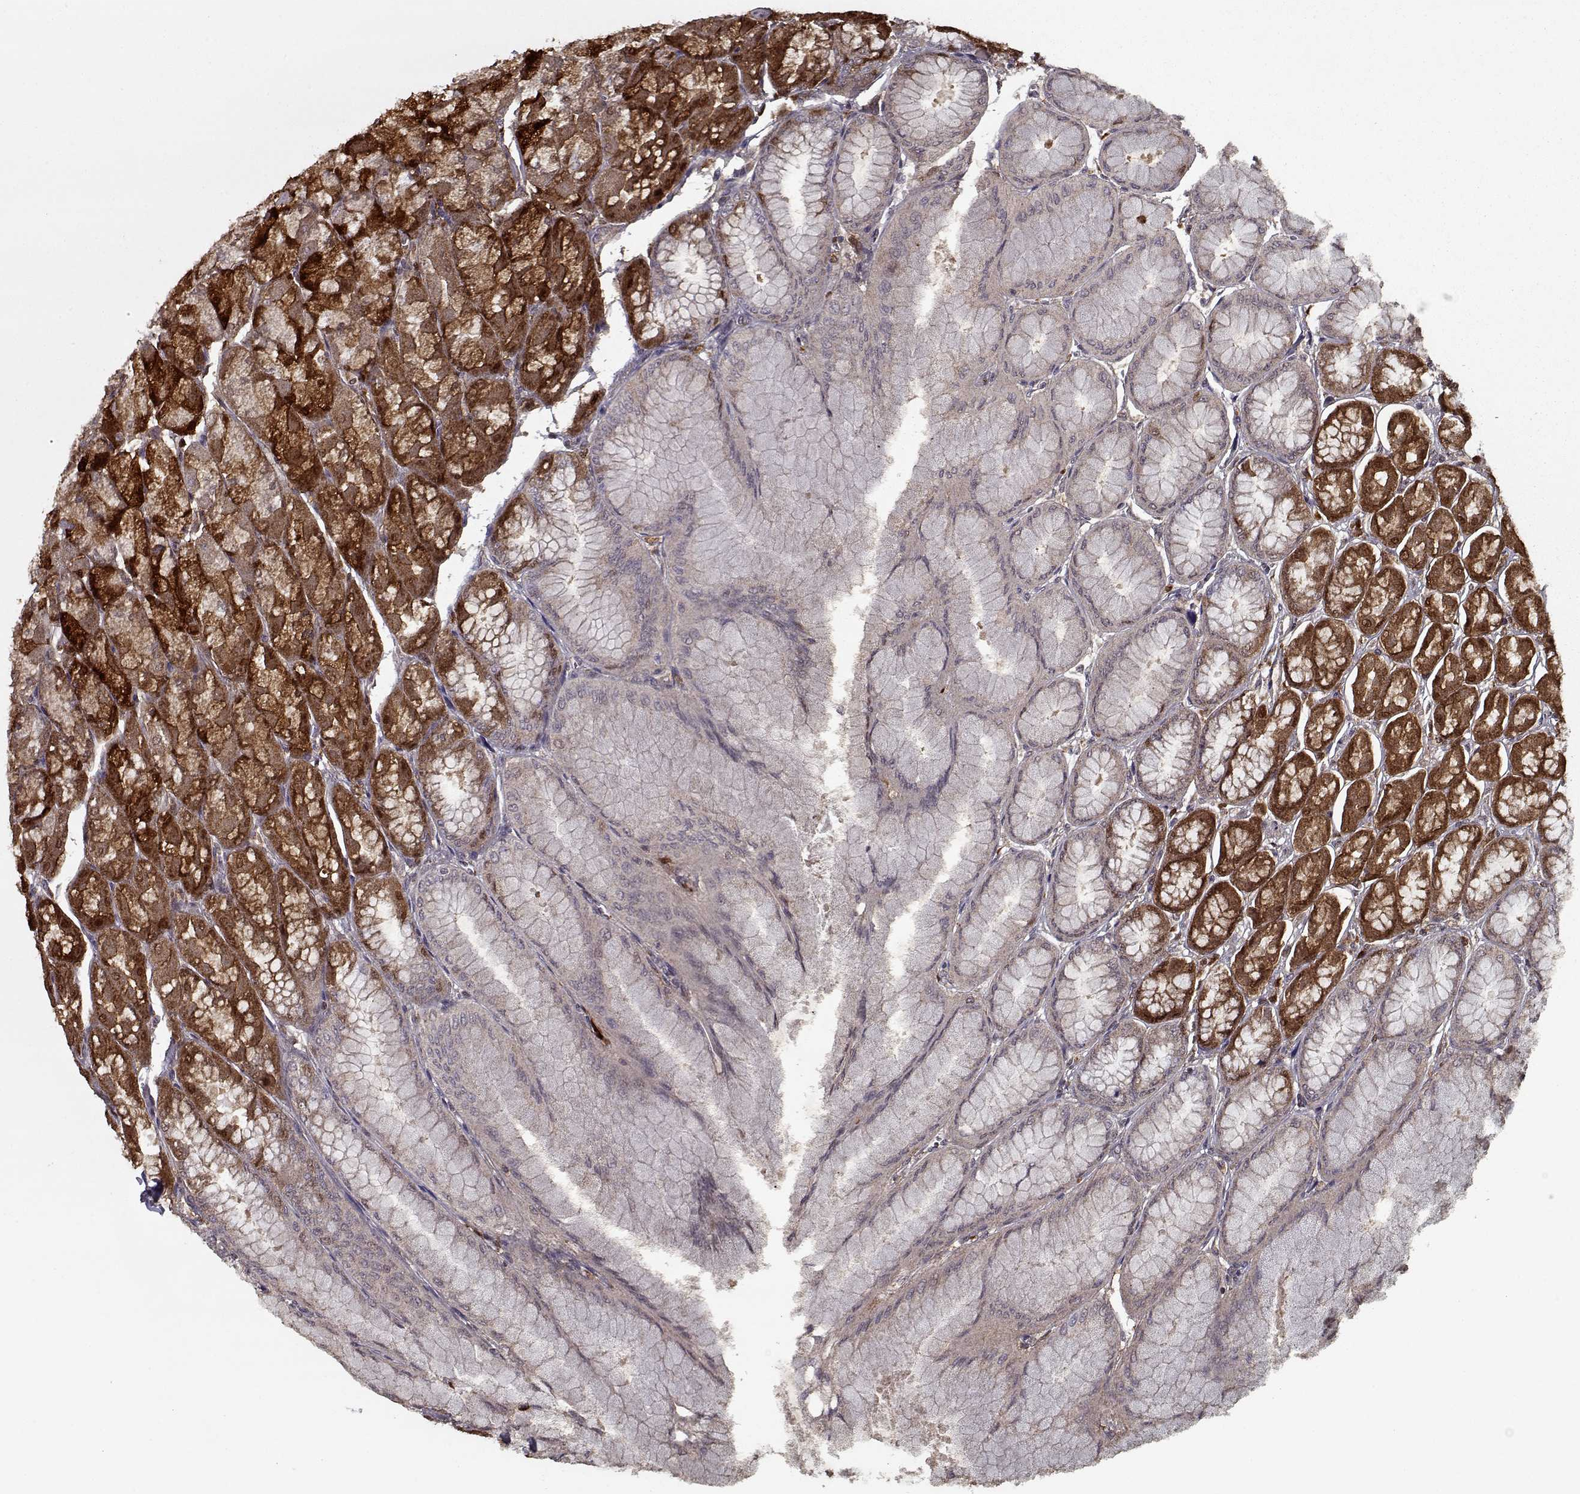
{"staining": {"intensity": "strong", "quantity": "25%-75%", "location": "cytoplasmic/membranous"}, "tissue": "stomach", "cell_type": "Glandular cells", "image_type": "normal", "snomed": [{"axis": "morphology", "description": "Normal tissue, NOS"}, {"axis": "topography", "description": "Stomach, upper"}], "caption": "A histopathology image showing strong cytoplasmic/membranous staining in approximately 25%-75% of glandular cells in unremarkable stomach, as visualized by brown immunohistochemical staining.", "gene": "LAMA2", "patient": {"sex": "male", "age": 60}}